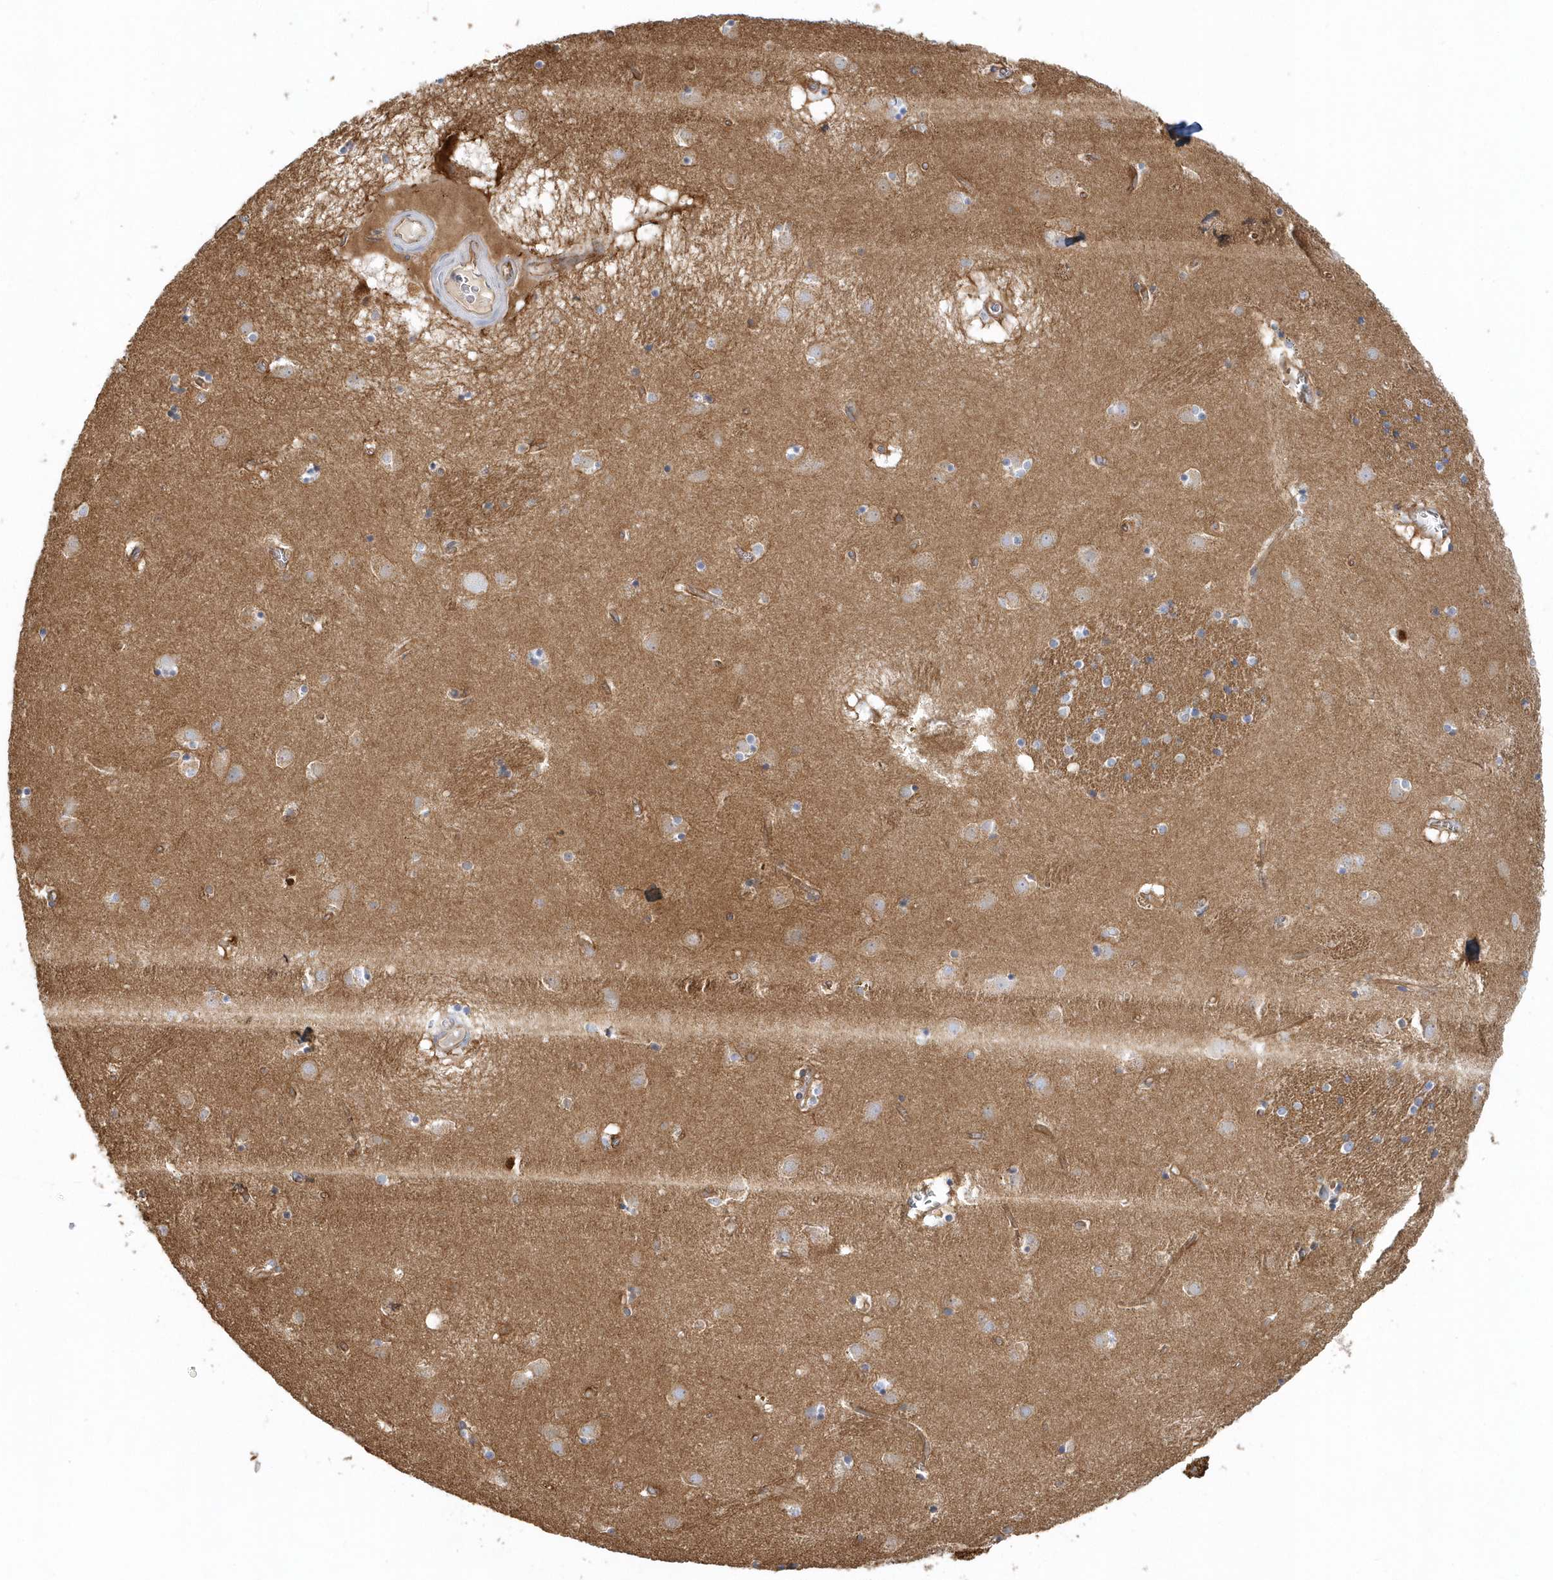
{"staining": {"intensity": "weak", "quantity": "<25%", "location": "cytoplasmic/membranous"}, "tissue": "caudate", "cell_type": "Glial cells", "image_type": "normal", "snomed": [{"axis": "morphology", "description": "Normal tissue, NOS"}, {"axis": "topography", "description": "Lateral ventricle wall"}], "caption": "Normal caudate was stained to show a protein in brown. There is no significant positivity in glial cells. (Stains: DAB immunohistochemistry (IHC) with hematoxylin counter stain, Microscopy: brightfield microscopy at high magnification).", "gene": "DNAH1", "patient": {"sex": "male", "age": 70}}